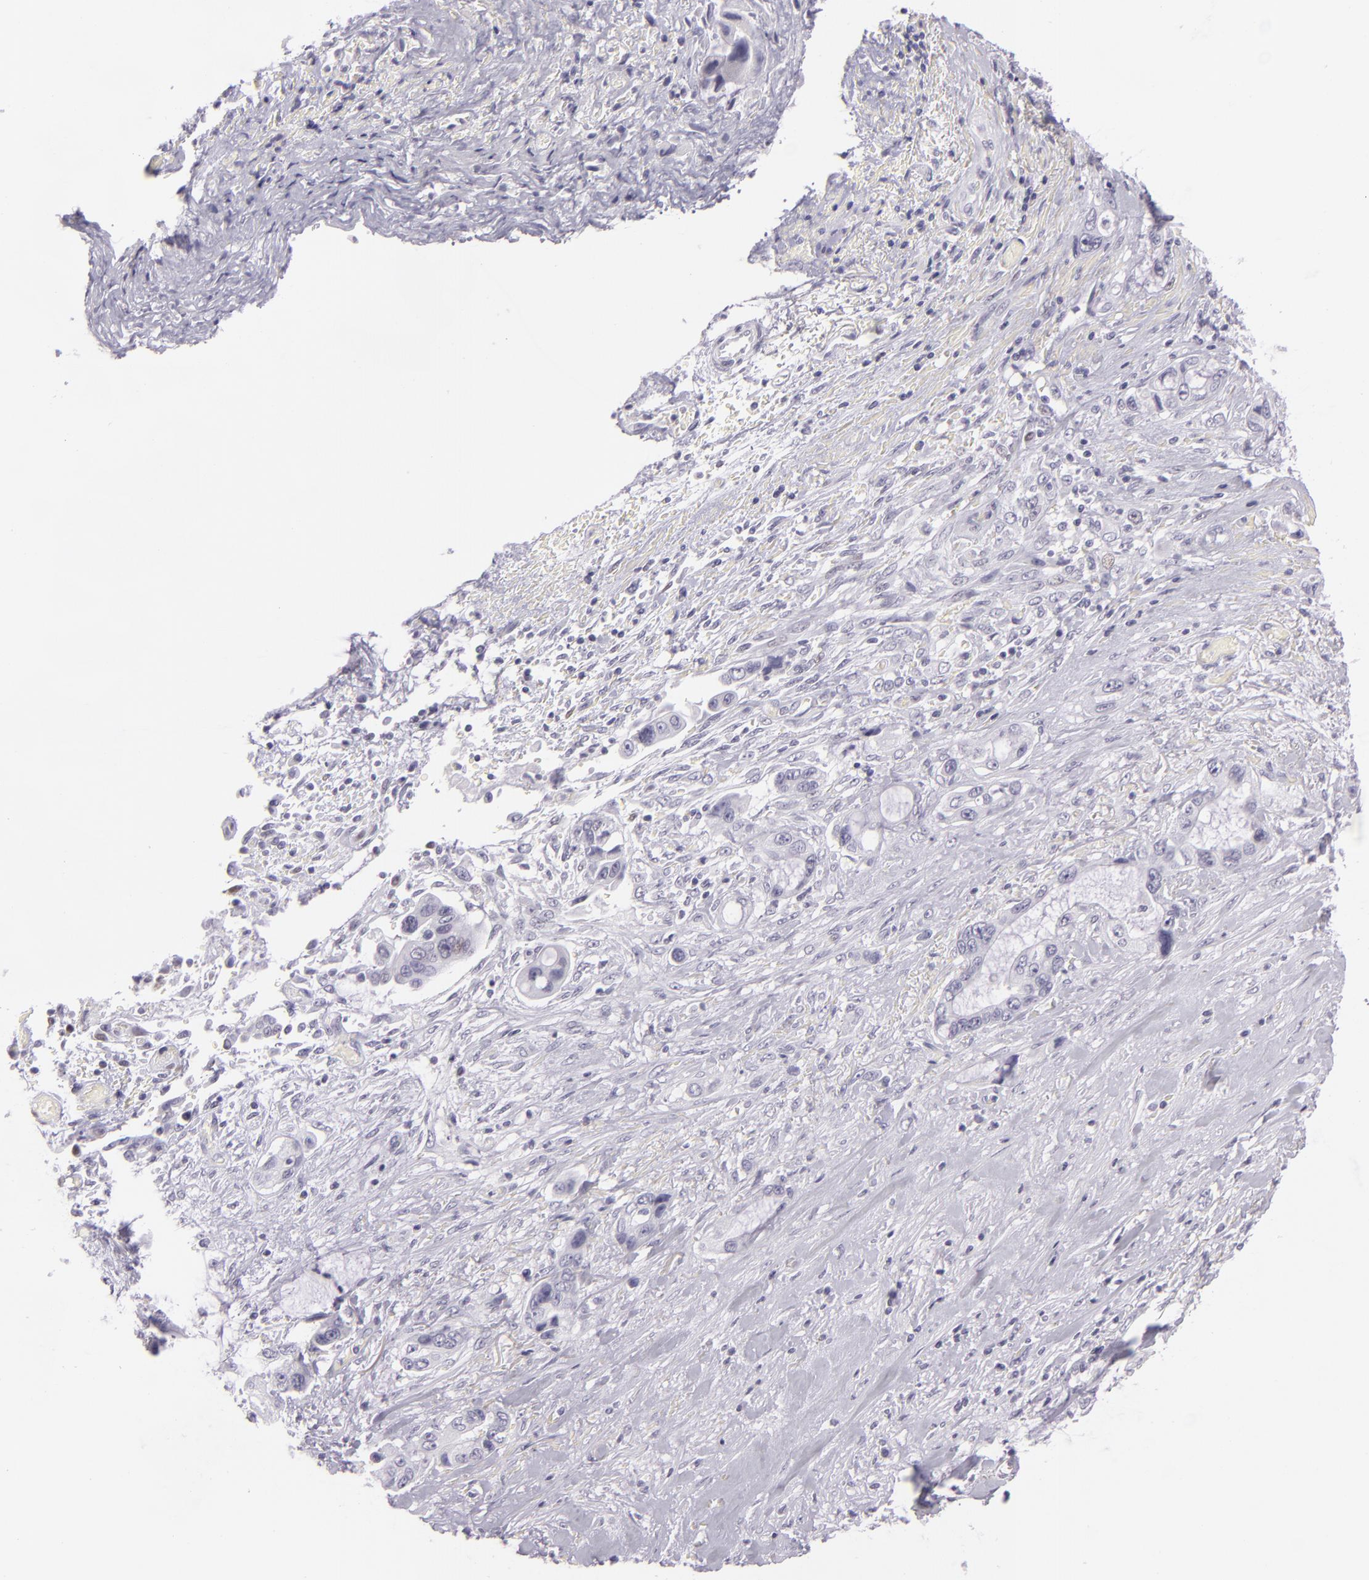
{"staining": {"intensity": "negative", "quantity": "none", "location": "none"}, "tissue": "pancreatic cancer", "cell_type": "Tumor cells", "image_type": "cancer", "snomed": [{"axis": "morphology", "description": "Adenocarcinoma, NOS"}, {"axis": "topography", "description": "Pancreas"}, {"axis": "topography", "description": "Stomach, upper"}], "caption": "Immunohistochemical staining of human pancreatic adenocarcinoma shows no significant positivity in tumor cells.", "gene": "MCM3", "patient": {"sex": "male", "age": 77}}